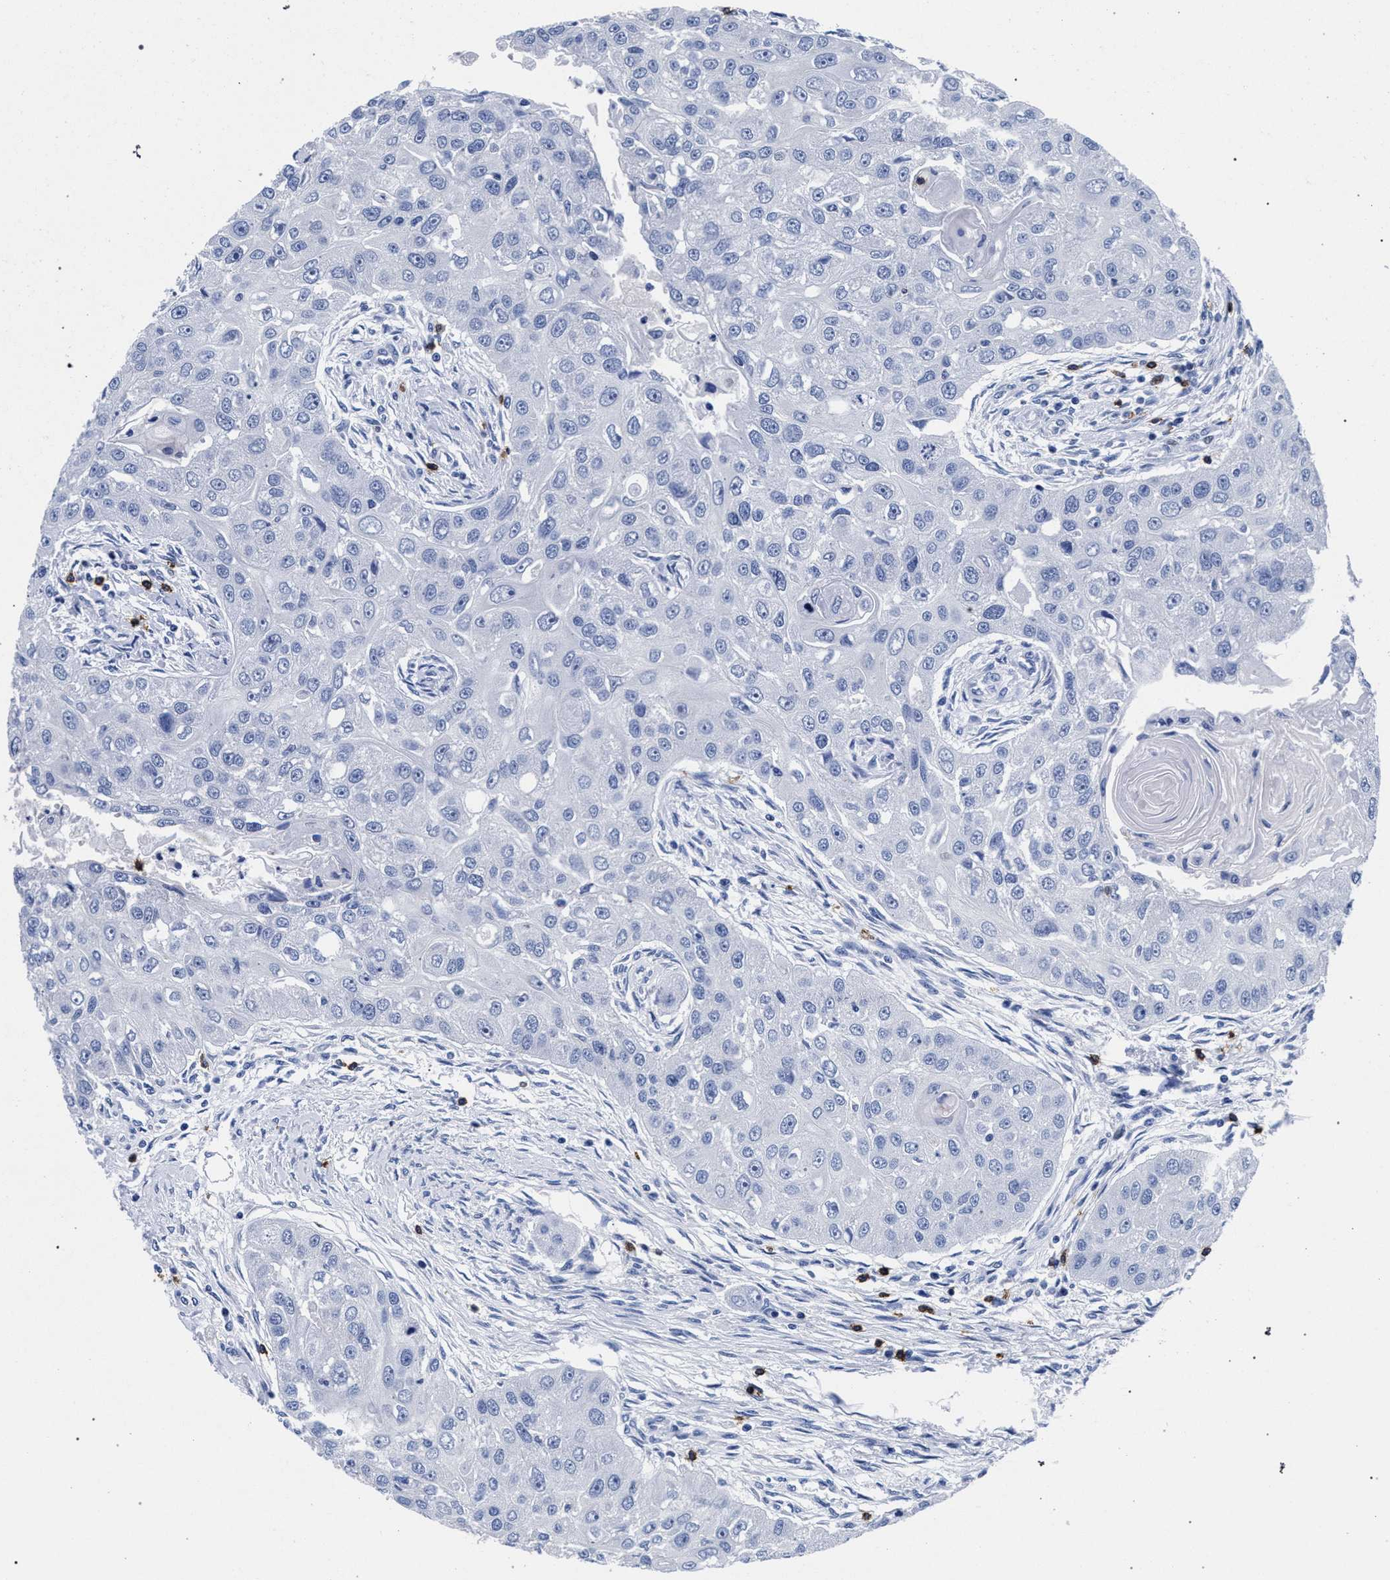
{"staining": {"intensity": "negative", "quantity": "none", "location": "none"}, "tissue": "head and neck cancer", "cell_type": "Tumor cells", "image_type": "cancer", "snomed": [{"axis": "morphology", "description": "Normal tissue, NOS"}, {"axis": "morphology", "description": "Squamous cell carcinoma, NOS"}, {"axis": "topography", "description": "Skeletal muscle"}, {"axis": "topography", "description": "Head-Neck"}], "caption": "IHC photomicrograph of head and neck cancer (squamous cell carcinoma) stained for a protein (brown), which reveals no positivity in tumor cells. (DAB IHC, high magnification).", "gene": "KLRK1", "patient": {"sex": "male", "age": 51}}